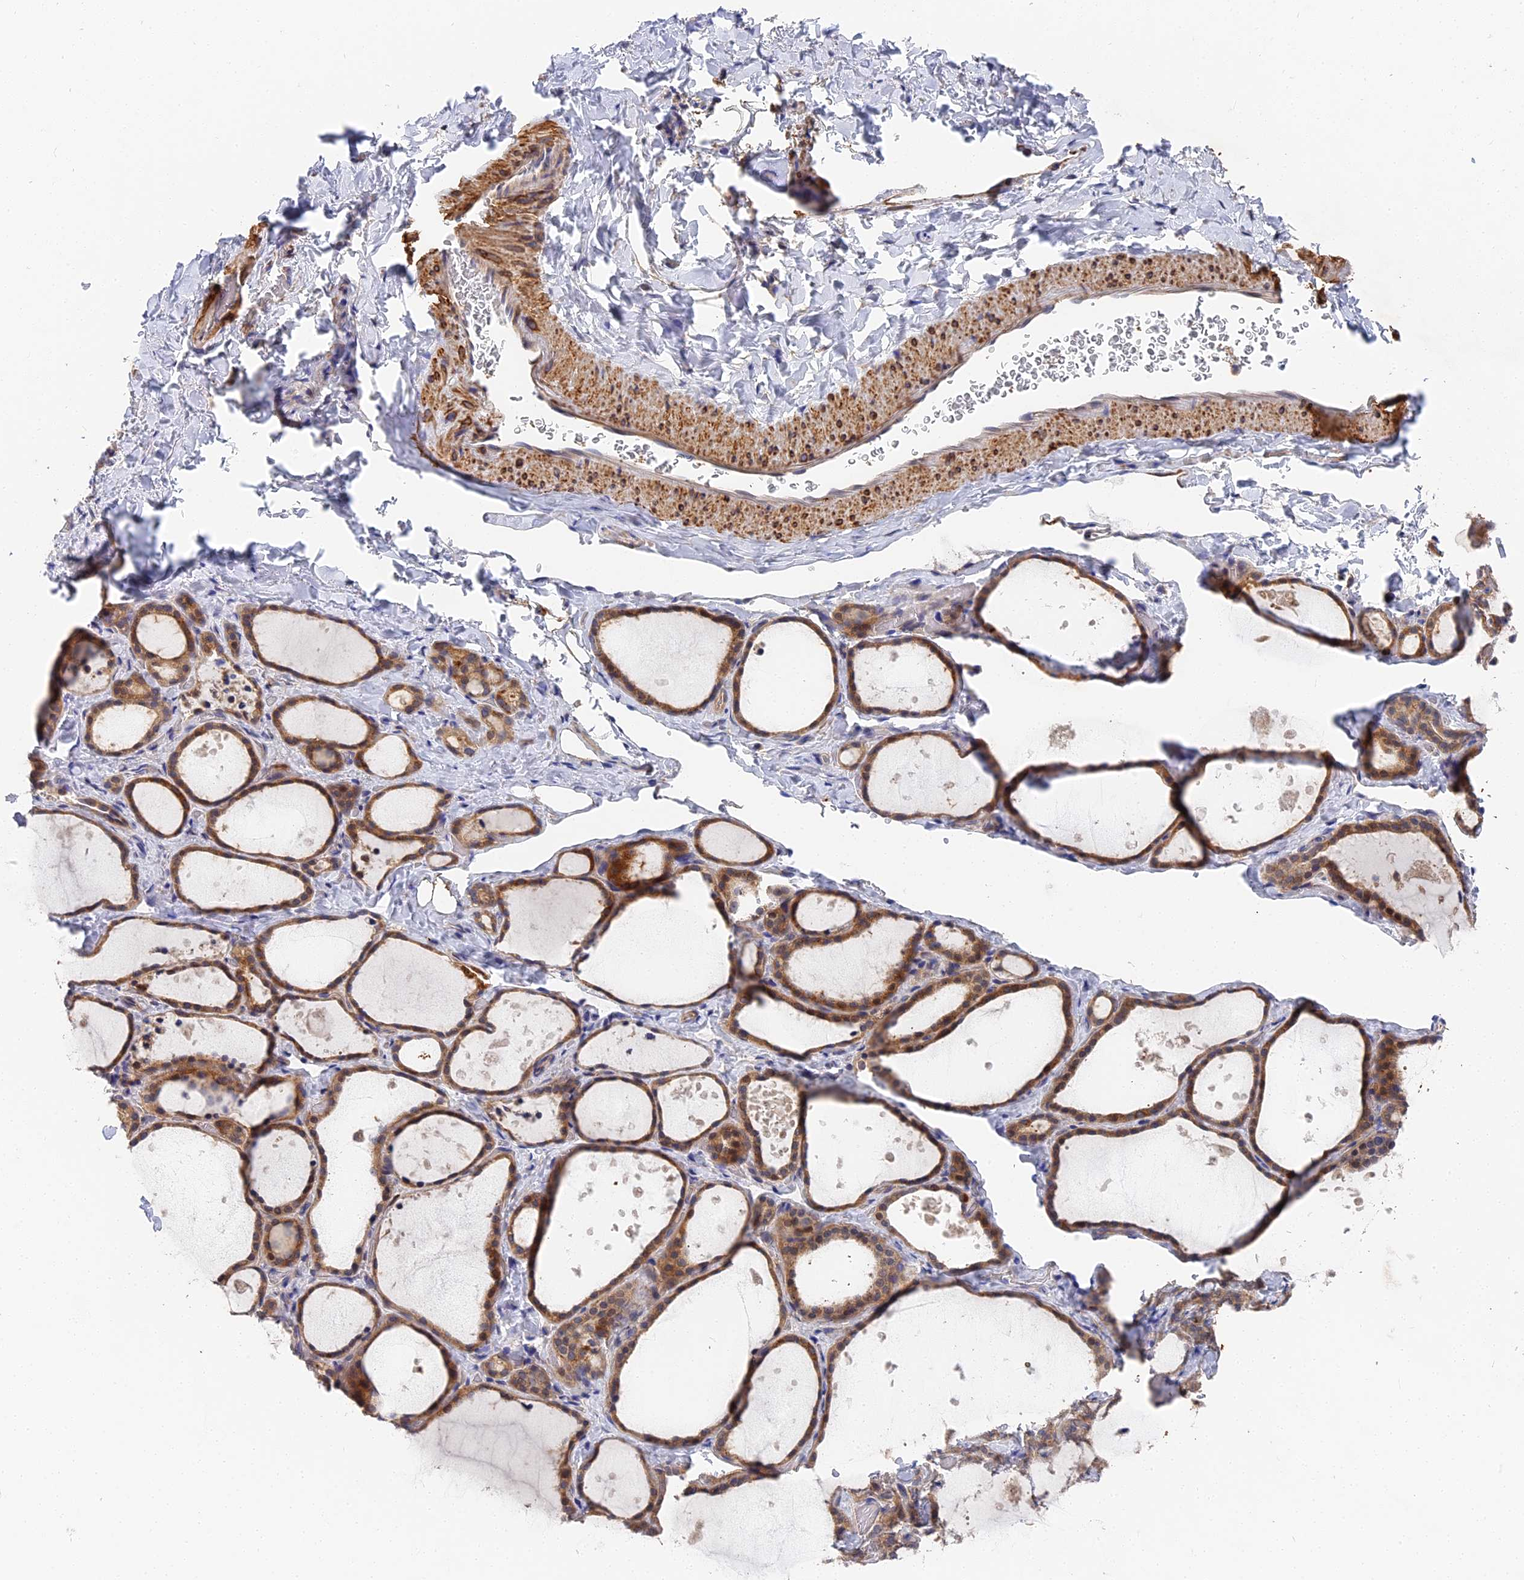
{"staining": {"intensity": "moderate", "quantity": ">75%", "location": "cytoplasmic/membranous,nuclear"}, "tissue": "thyroid gland", "cell_type": "Glandular cells", "image_type": "normal", "snomed": [{"axis": "morphology", "description": "Normal tissue, NOS"}, {"axis": "topography", "description": "Thyroid gland"}], "caption": "Immunohistochemical staining of normal human thyroid gland displays moderate cytoplasmic/membranous,nuclear protein positivity in about >75% of glandular cells.", "gene": "CCDC113", "patient": {"sex": "female", "age": 44}}